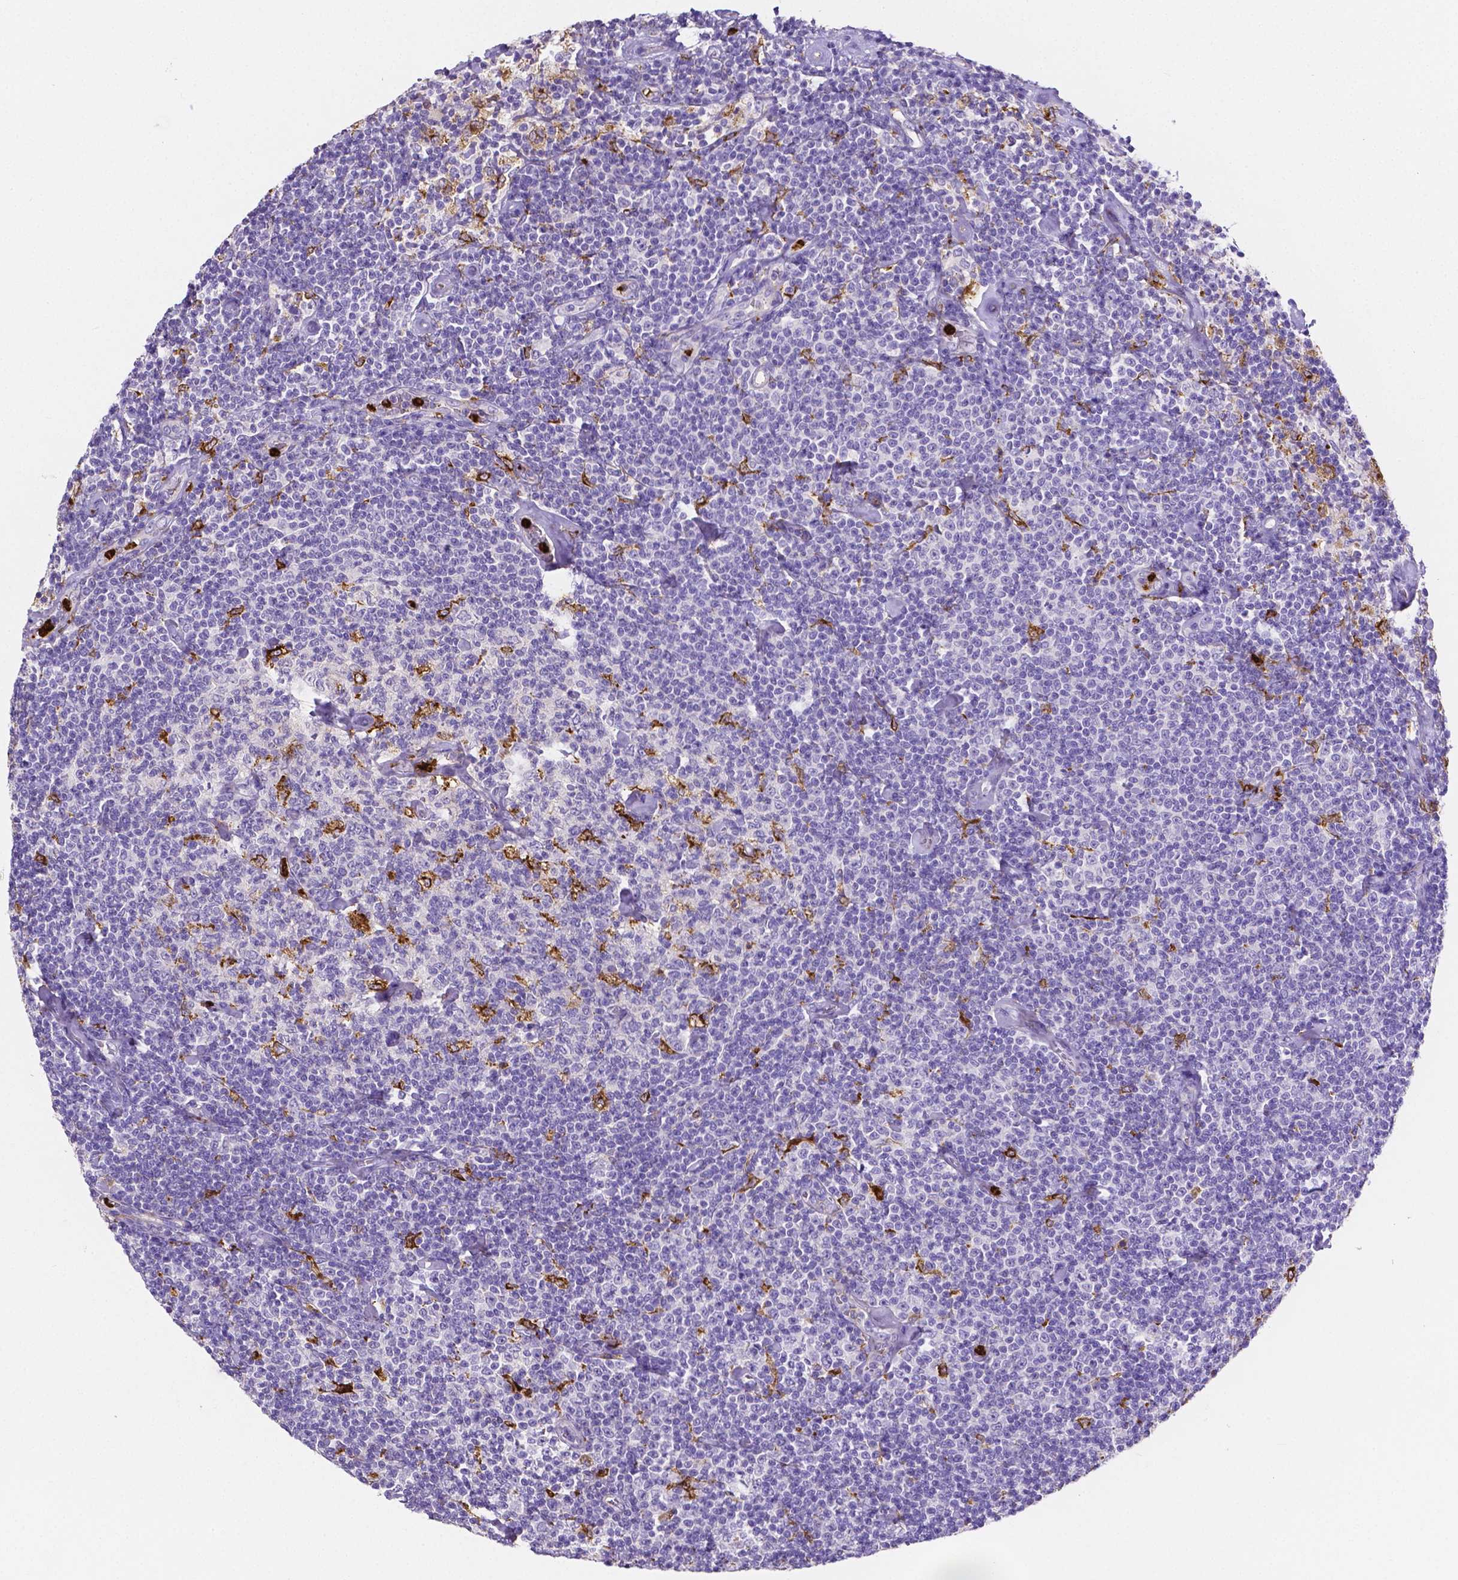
{"staining": {"intensity": "negative", "quantity": "none", "location": "none"}, "tissue": "lymphoma", "cell_type": "Tumor cells", "image_type": "cancer", "snomed": [{"axis": "morphology", "description": "Malignant lymphoma, non-Hodgkin's type, Low grade"}, {"axis": "topography", "description": "Lymph node"}], "caption": "High magnification brightfield microscopy of lymphoma stained with DAB (brown) and counterstained with hematoxylin (blue): tumor cells show no significant positivity. (Stains: DAB IHC with hematoxylin counter stain, Microscopy: brightfield microscopy at high magnification).", "gene": "MMP9", "patient": {"sex": "male", "age": 81}}